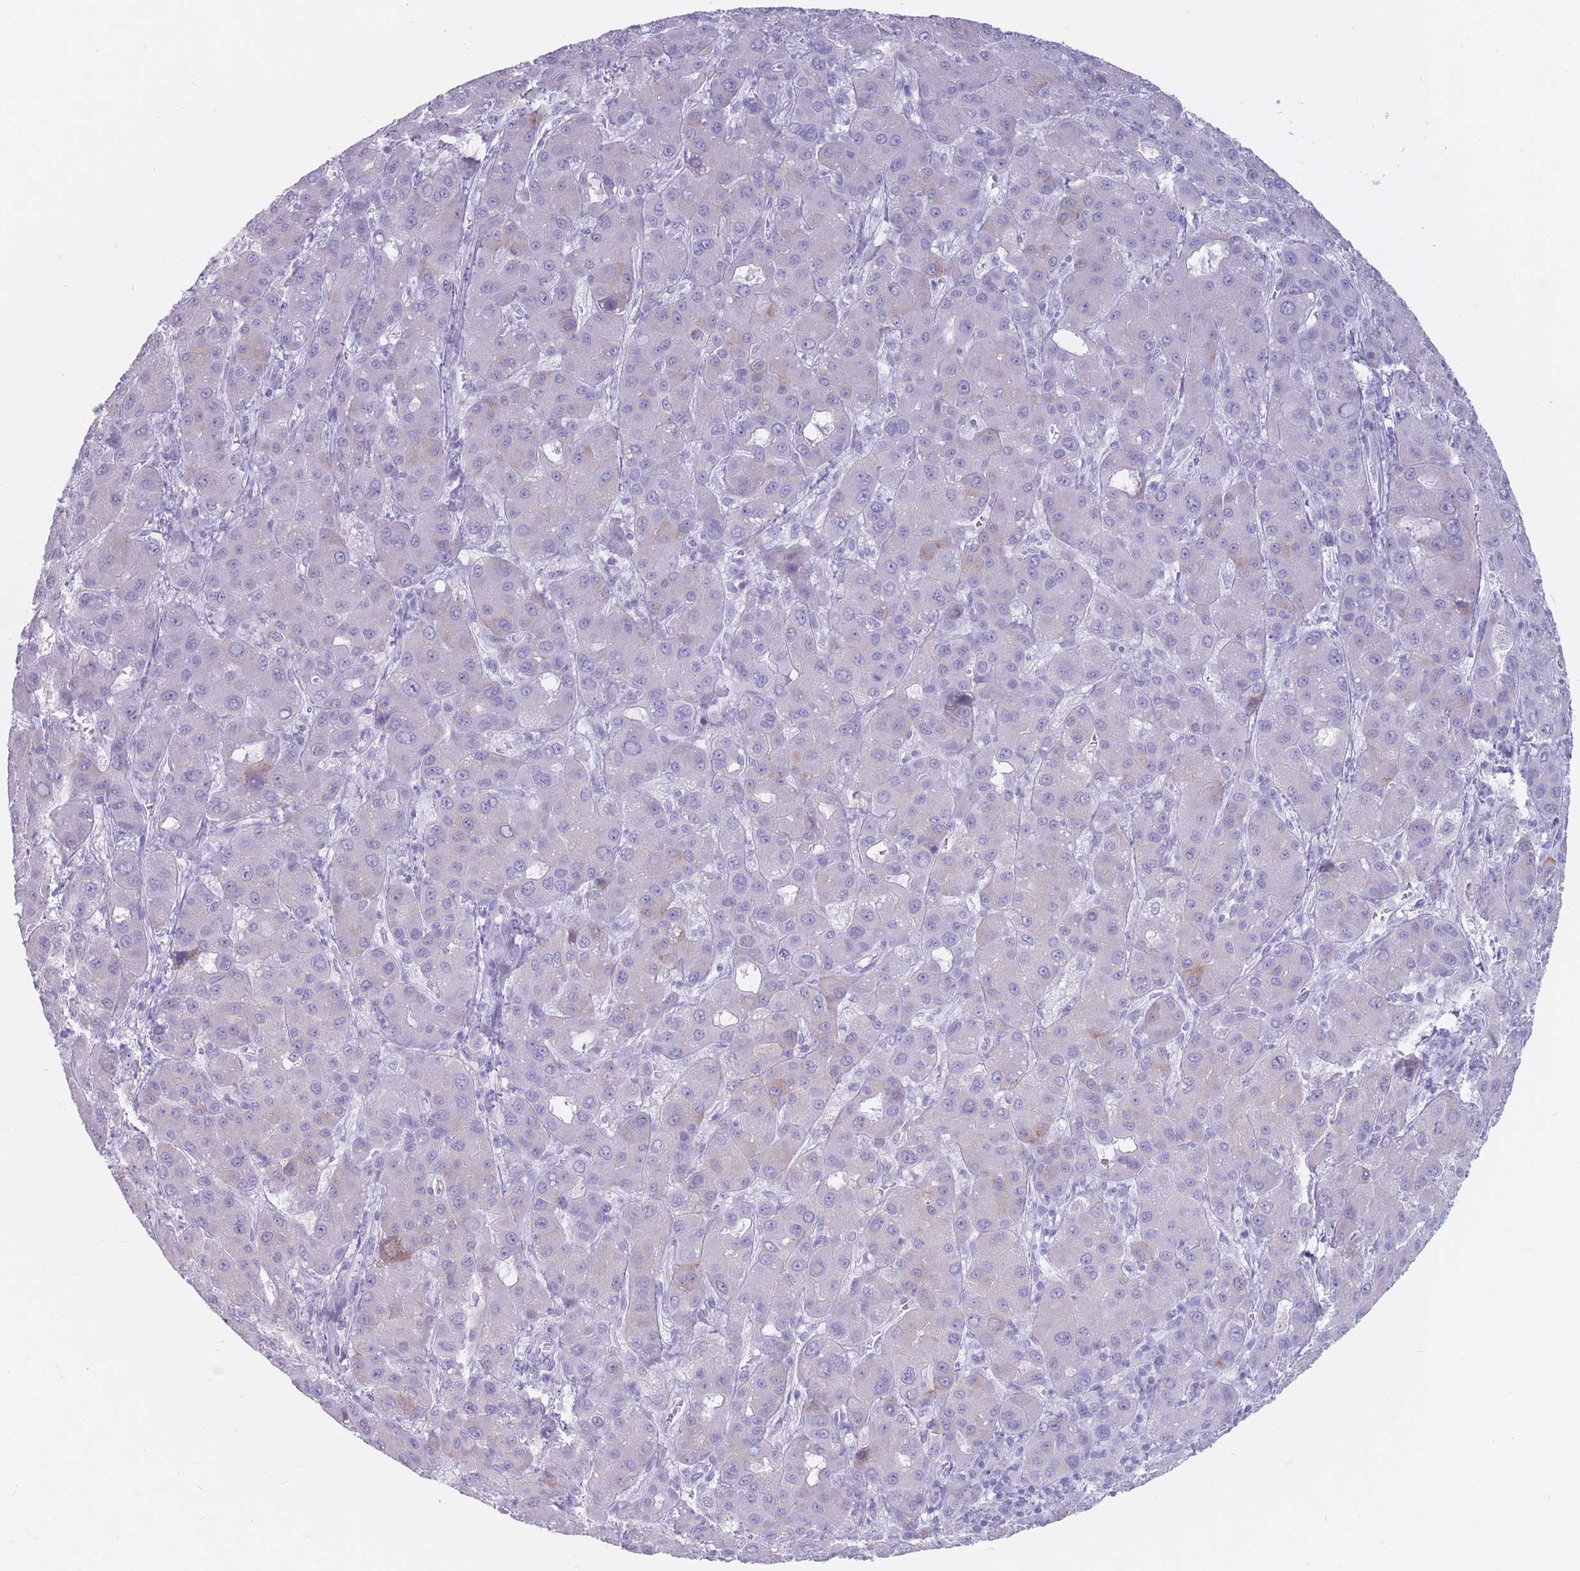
{"staining": {"intensity": "weak", "quantity": "<25%", "location": "cytoplasmic/membranous"}, "tissue": "liver cancer", "cell_type": "Tumor cells", "image_type": "cancer", "snomed": [{"axis": "morphology", "description": "Carcinoma, Hepatocellular, NOS"}, {"axis": "topography", "description": "Liver"}], "caption": "The image exhibits no significant expression in tumor cells of liver cancer (hepatocellular carcinoma). (Stains: DAB (3,3'-diaminobenzidine) IHC with hematoxylin counter stain, Microscopy: brightfield microscopy at high magnification).", "gene": "ST3GAL5", "patient": {"sex": "male", "age": 55}}